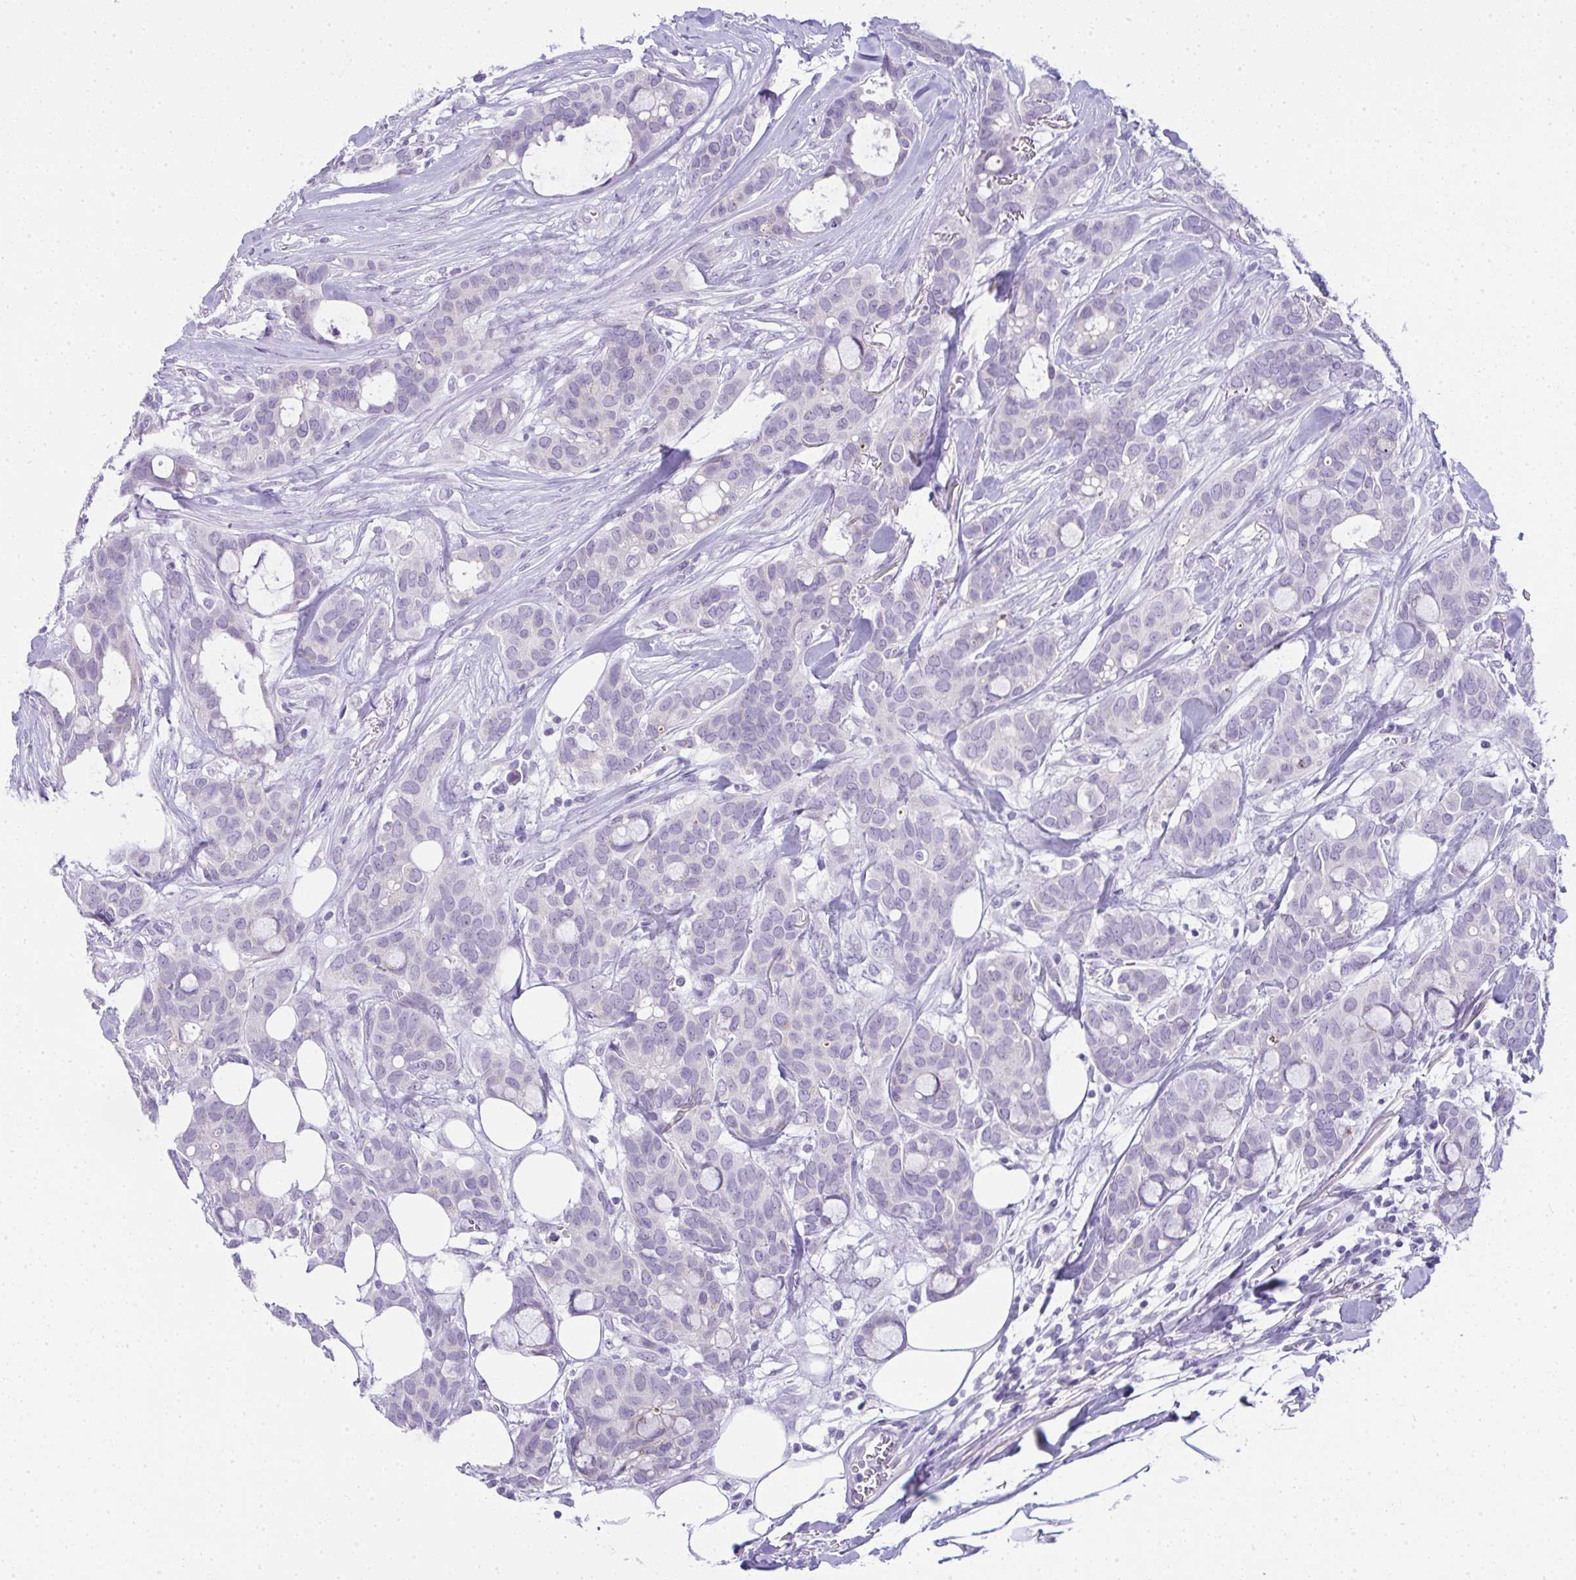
{"staining": {"intensity": "negative", "quantity": "none", "location": "none"}, "tissue": "breast cancer", "cell_type": "Tumor cells", "image_type": "cancer", "snomed": [{"axis": "morphology", "description": "Duct carcinoma"}, {"axis": "topography", "description": "Breast"}], "caption": "Tumor cells show no significant staining in breast cancer (intraductal carcinoma).", "gene": "RNF183", "patient": {"sex": "female", "age": 84}}